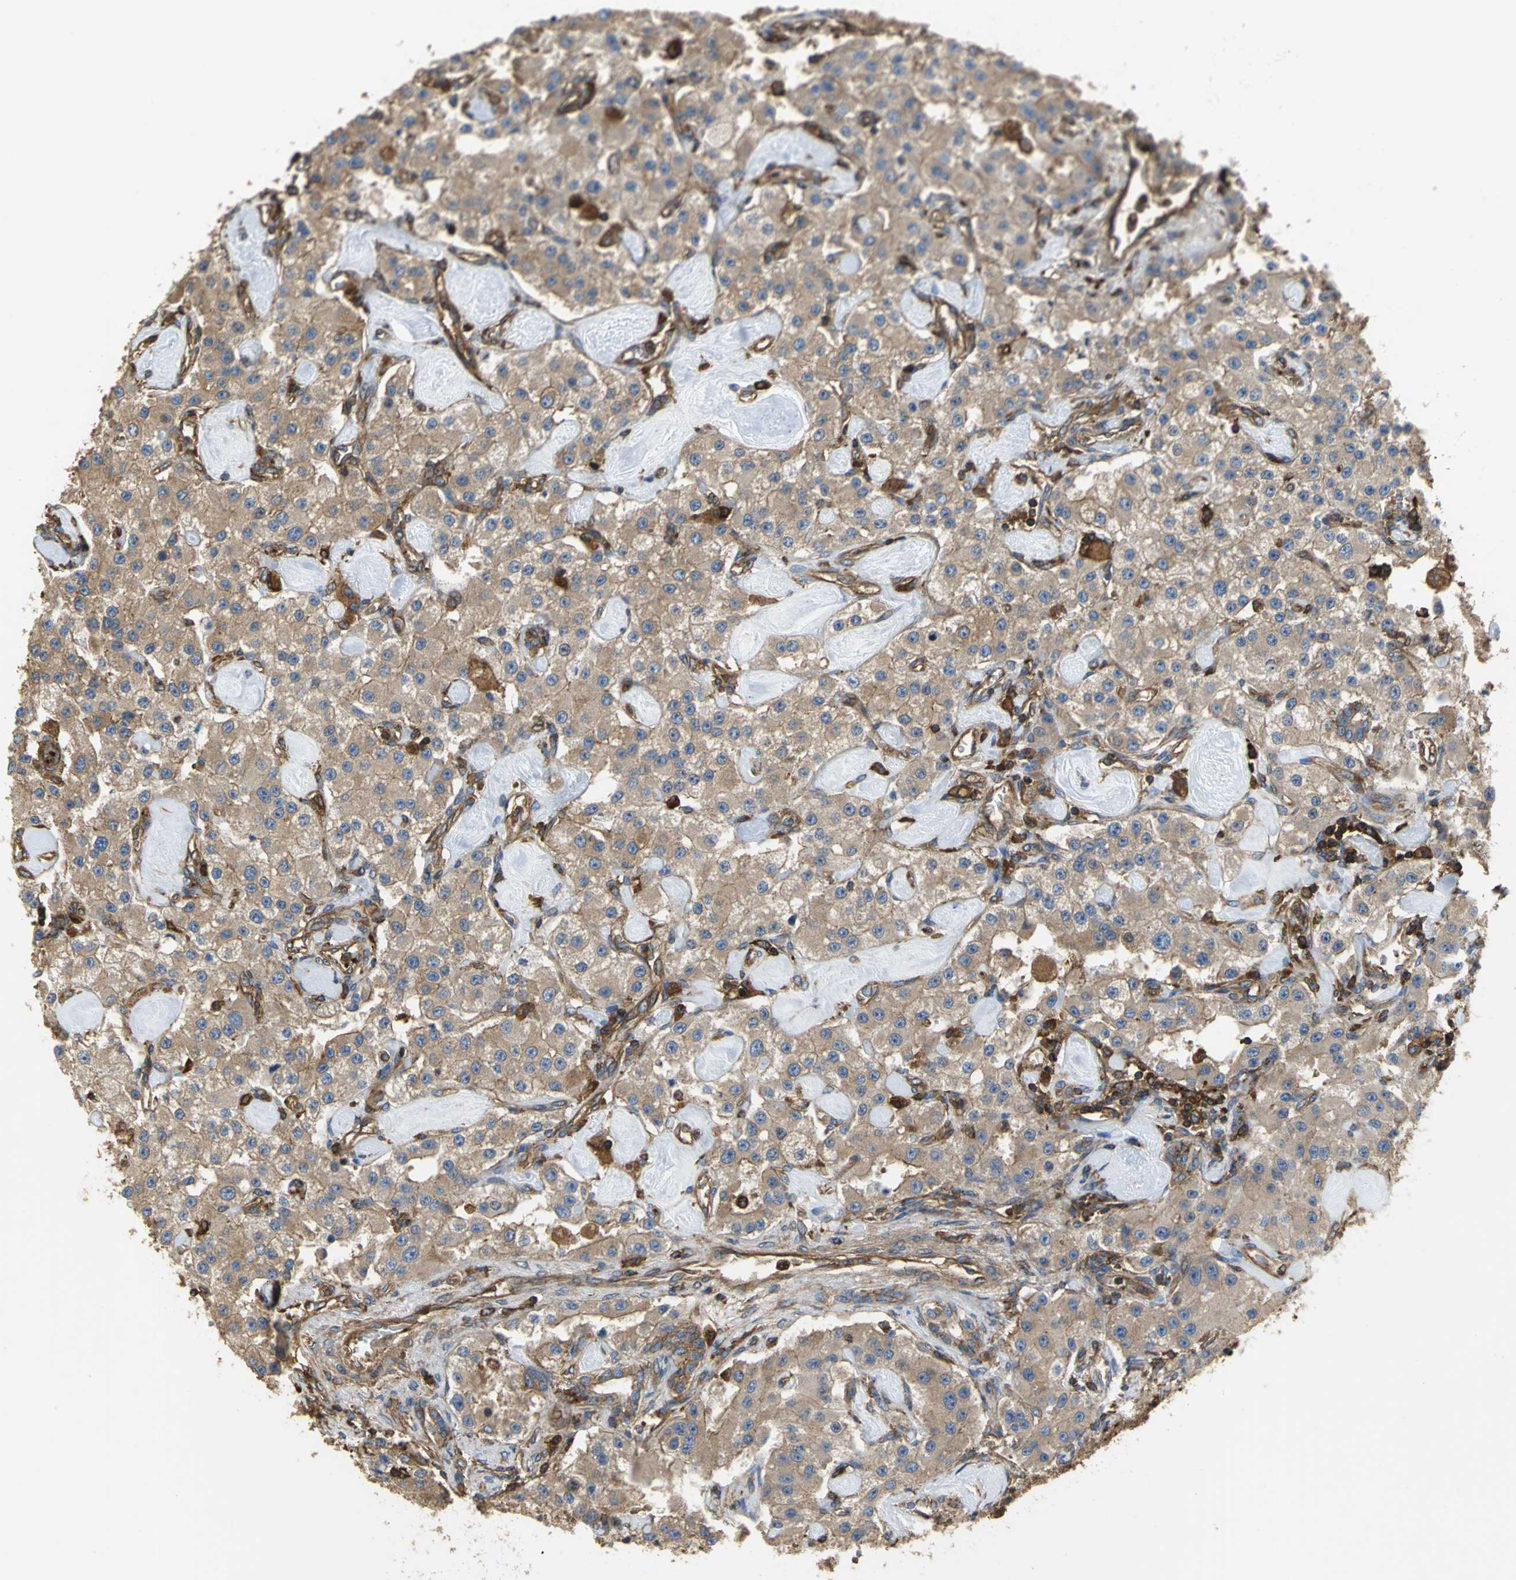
{"staining": {"intensity": "weak", "quantity": ">75%", "location": "cytoplasmic/membranous"}, "tissue": "carcinoid", "cell_type": "Tumor cells", "image_type": "cancer", "snomed": [{"axis": "morphology", "description": "Carcinoid, malignant, NOS"}, {"axis": "topography", "description": "Pancreas"}], "caption": "Weak cytoplasmic/membranous protein staining is appreciated in about >75% of tumor cells in malignant carcinoid.", "gene": "TLN1", "patient": {"sex": "male", "age": 41}}